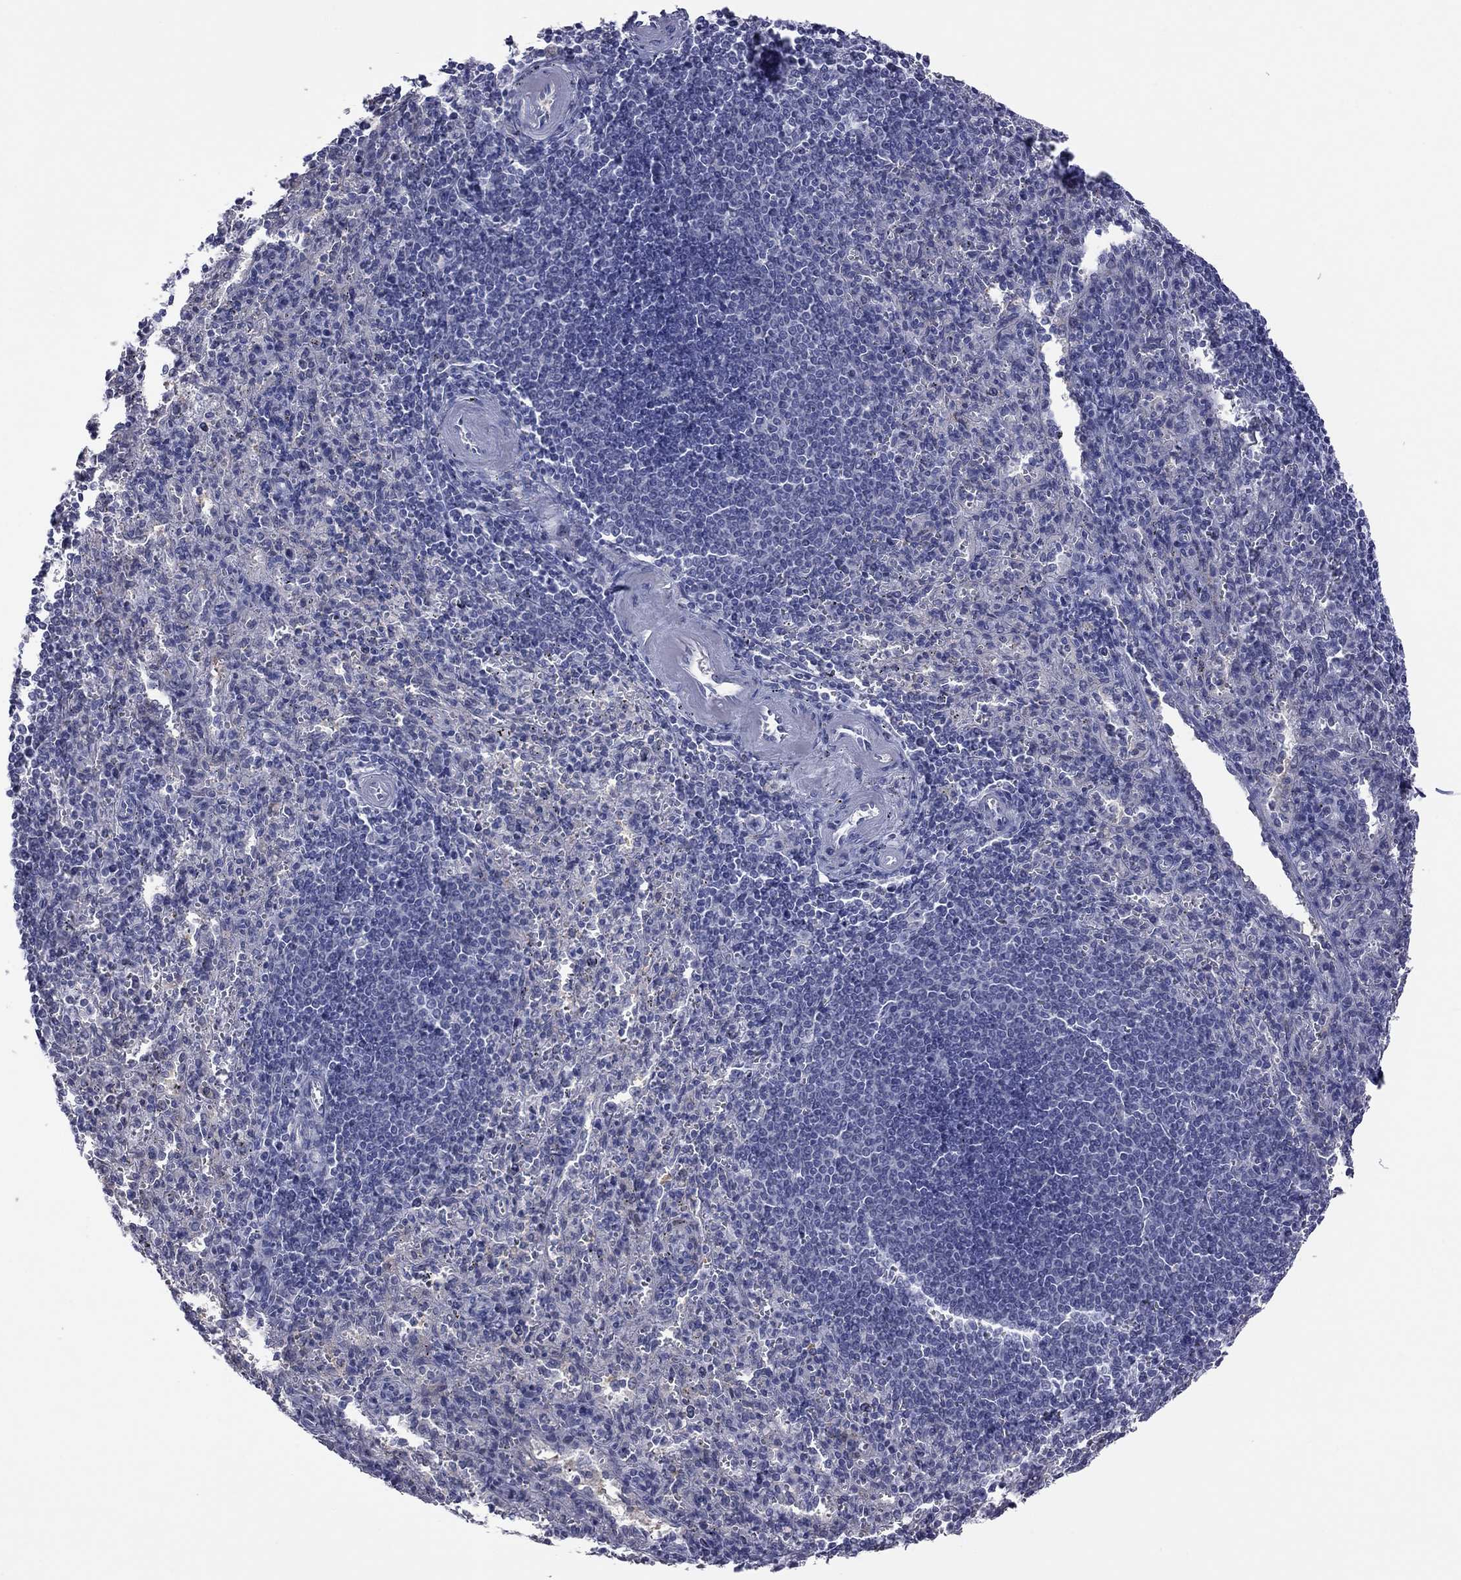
{"staining": {"intensity": "negative", "quantity": "none", "location": "none"}, "tissue": "spleen", "cell_type": "Cells in red pulp", "image_type": "normal", "snomed": [{"axis": "morphology", "description": "Normal tissue, NOS"}, {"axis": "topography", "description": "Spleen"}], "caption": "High power microscopy image of an immunohistochemistry (IHC) image of normal spleen, revealing no significant staining in cells in red pulp. Nuclei are stained in blue.", "gene": "HYLS1", "patient": {"sex": "male", "age": 57}}